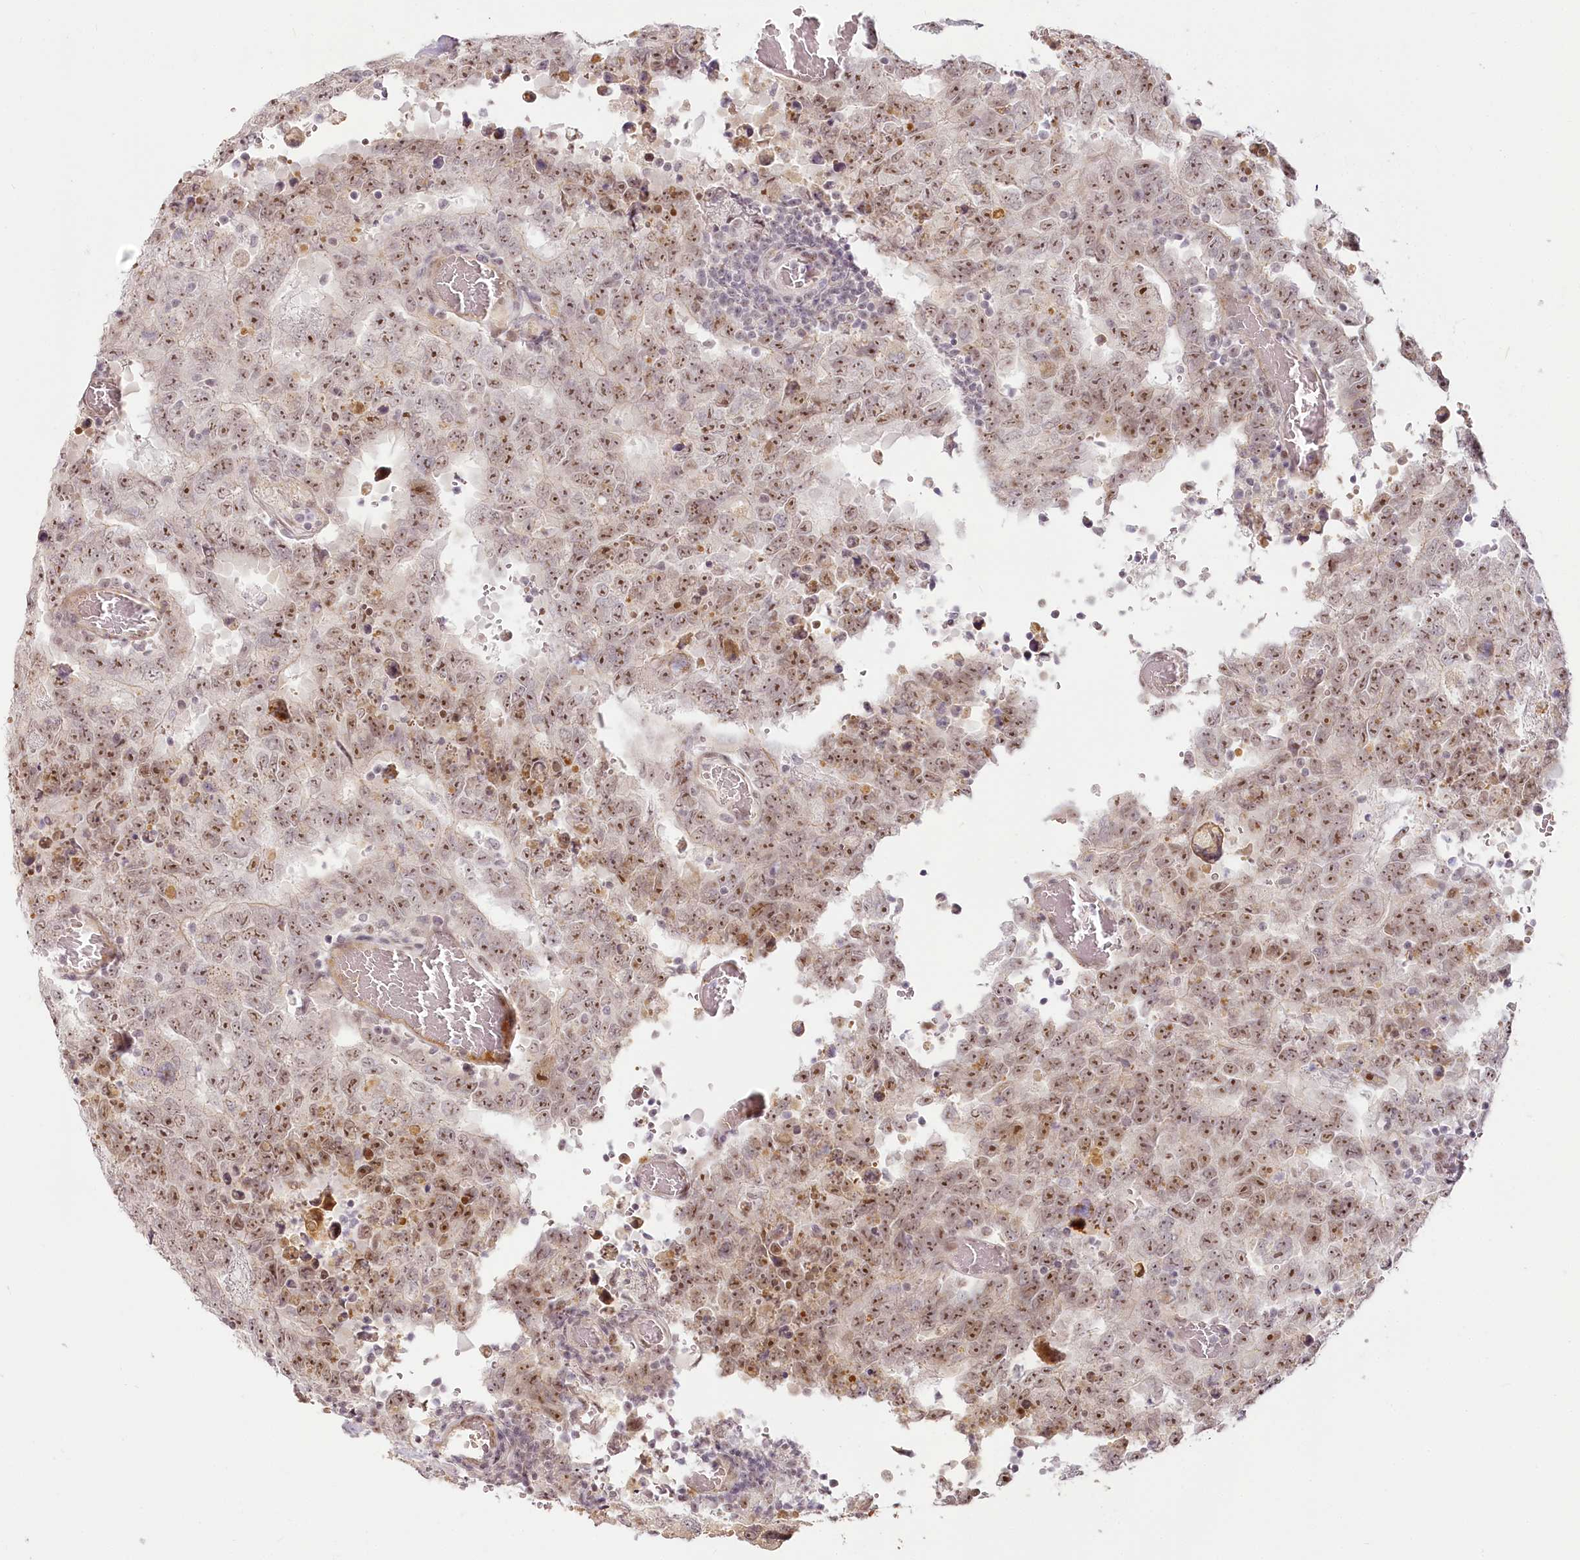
{"staining": {"intensity": "moderate", "quantity": ">75%", "location": "nuclear"}, "tissue": "testis cancer", "cell_type": "Tumor cells", "image_type": "cancer", "snomed": [{"axis": "morphology", "description": "Carcinoma, Embryonal, NOS"}, {"axis": "topography", "description": "Testis"}], "caption": "Protein staining reveals moderate nuclear expression in about >75% of tumor cells in testis embryonal carcinoma.", "gene": "EXOSC7", "patient": {"sex": "male", "age": 26}}